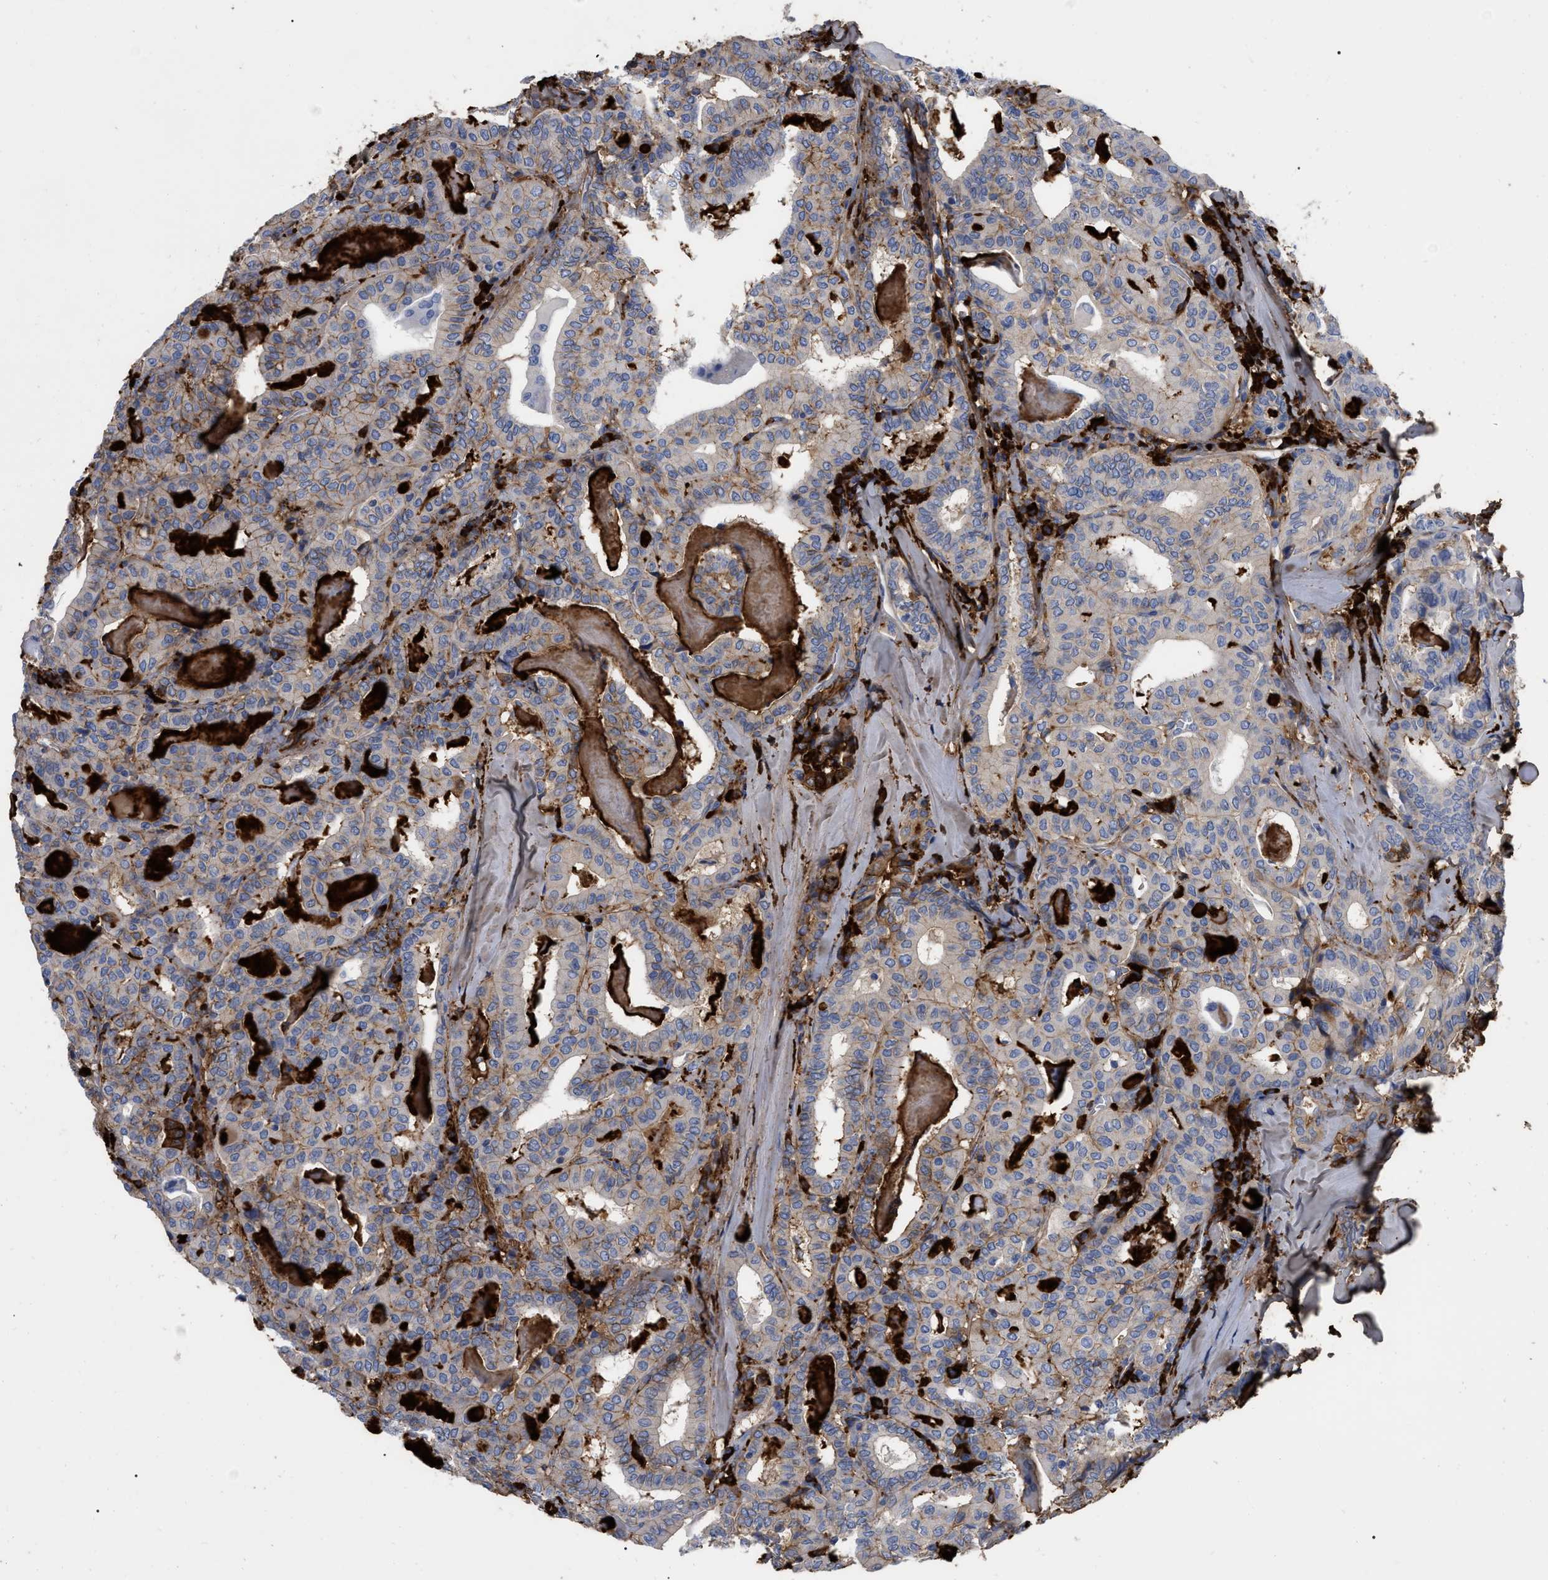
{"staining": {"intensity": "moderate", "quantity": "<25%", "location": "cytoplasmic/membranous"}, "tissue": "thyroid cancer", "cell_type": "Tumor cells", "image_type": "cancer", "snomed": [{"axis": "morphology", "description": "Papillary adenocarcinoma, NOS"}, {"axis": "topography", "description": "Thyroid gland"}], "caption": "Papillary adenocarcinoma (thyroid) tissue displays moderate cytoplasmic/membranous expression in about <25% of tumor cells", "gene": "IGHV5-51", "patient": {"sex": "female", "age": 42}}